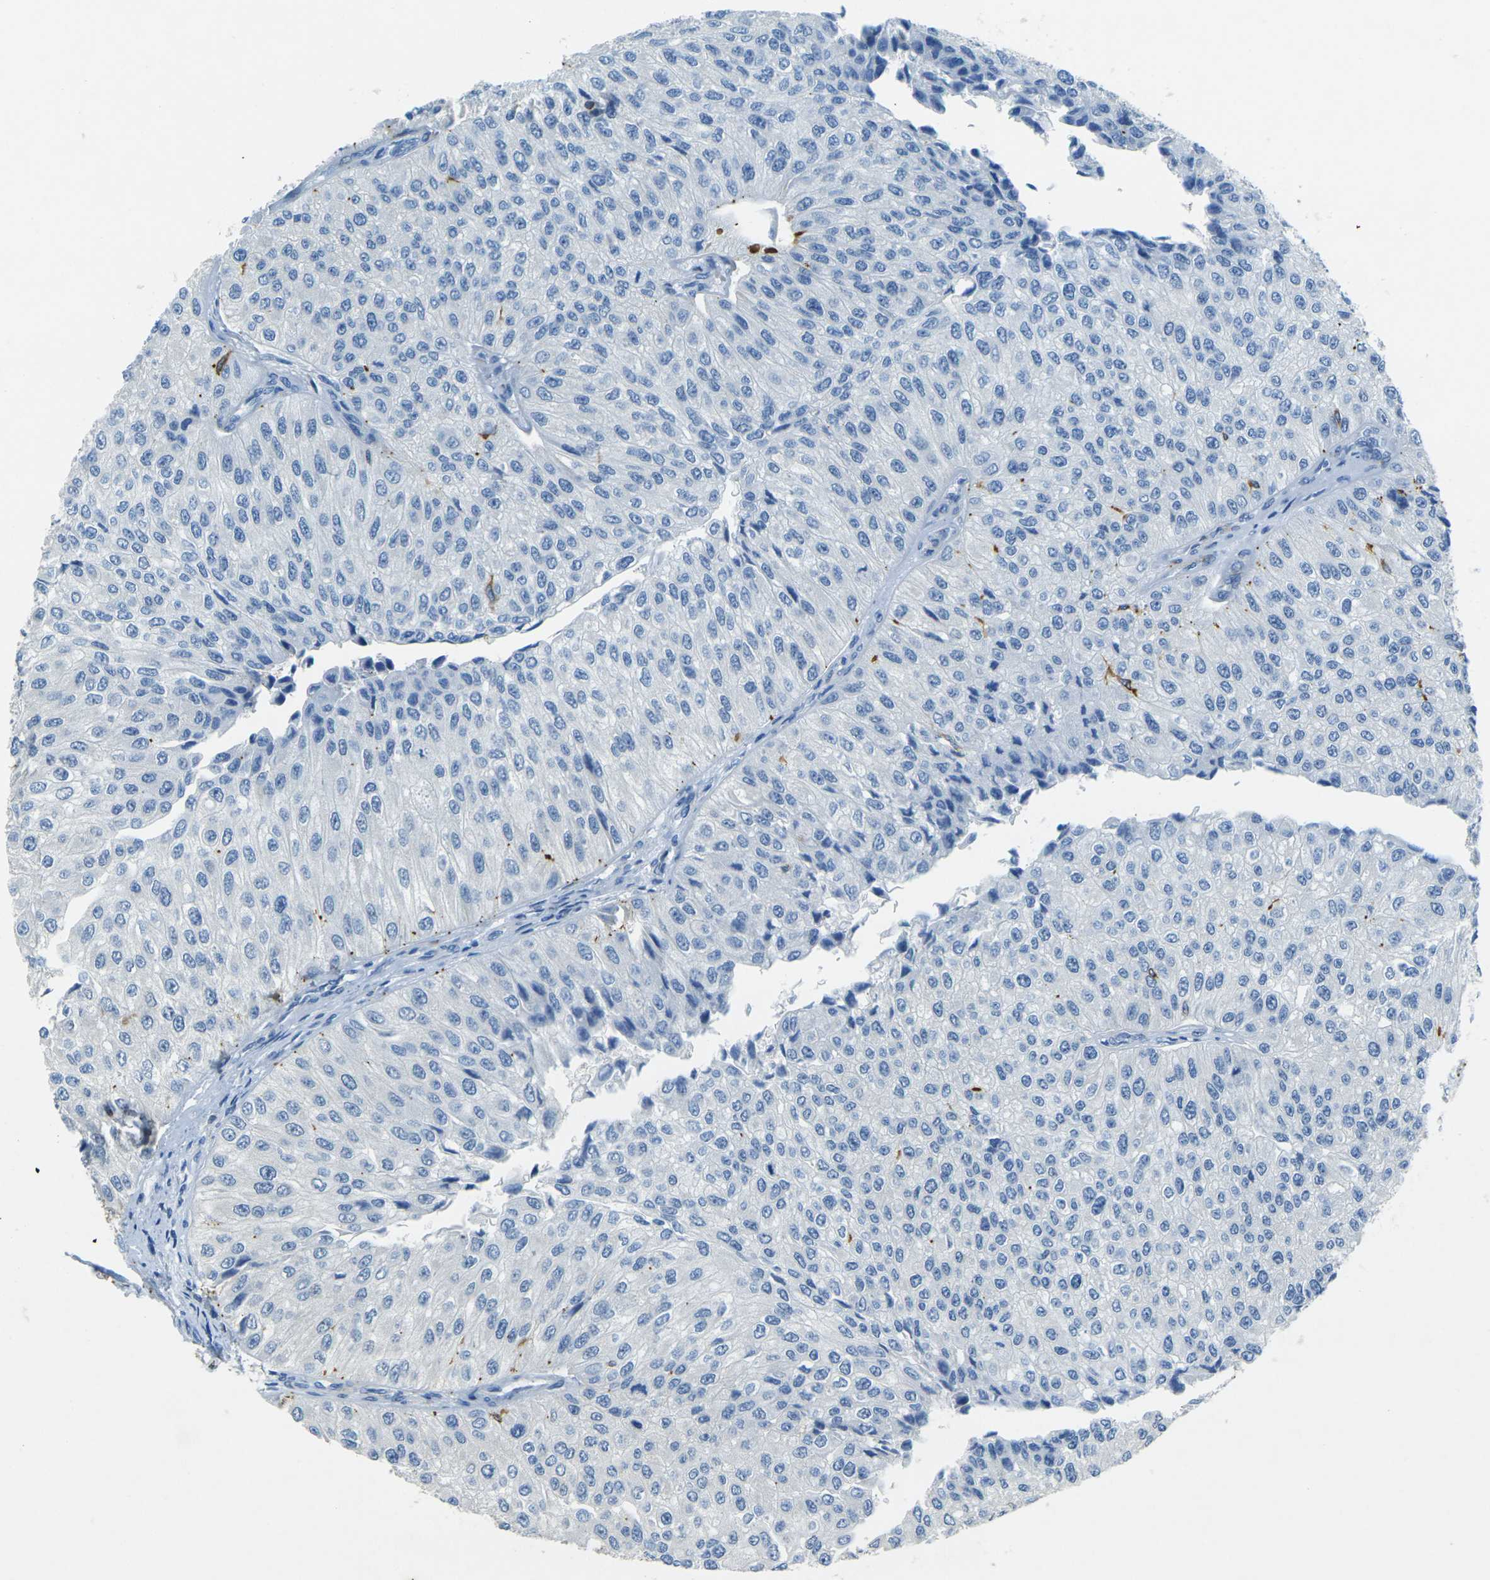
{"staining": {"intensity": "negative", "quantity": "none", "location": "none"}, "tissue": "urothelial cancer", "cell_type": "Tumor cells", "image_type": "cancer", "snomed": [{"axis": "morphology", "description": "Urothelial carcinoma, High grade"}, {"axis": "topography", "description": "Kidney"}, {"axis": "topography", "description": "Urinary bladder"}], "caption": "Tumor cells are negative for brown protein staining in urothelial carcinoma (high-grade). (DAB immunohistochemistry, high magnification).", "gene": "SORT1", "patient": {"sex": "male", "age": 77}}